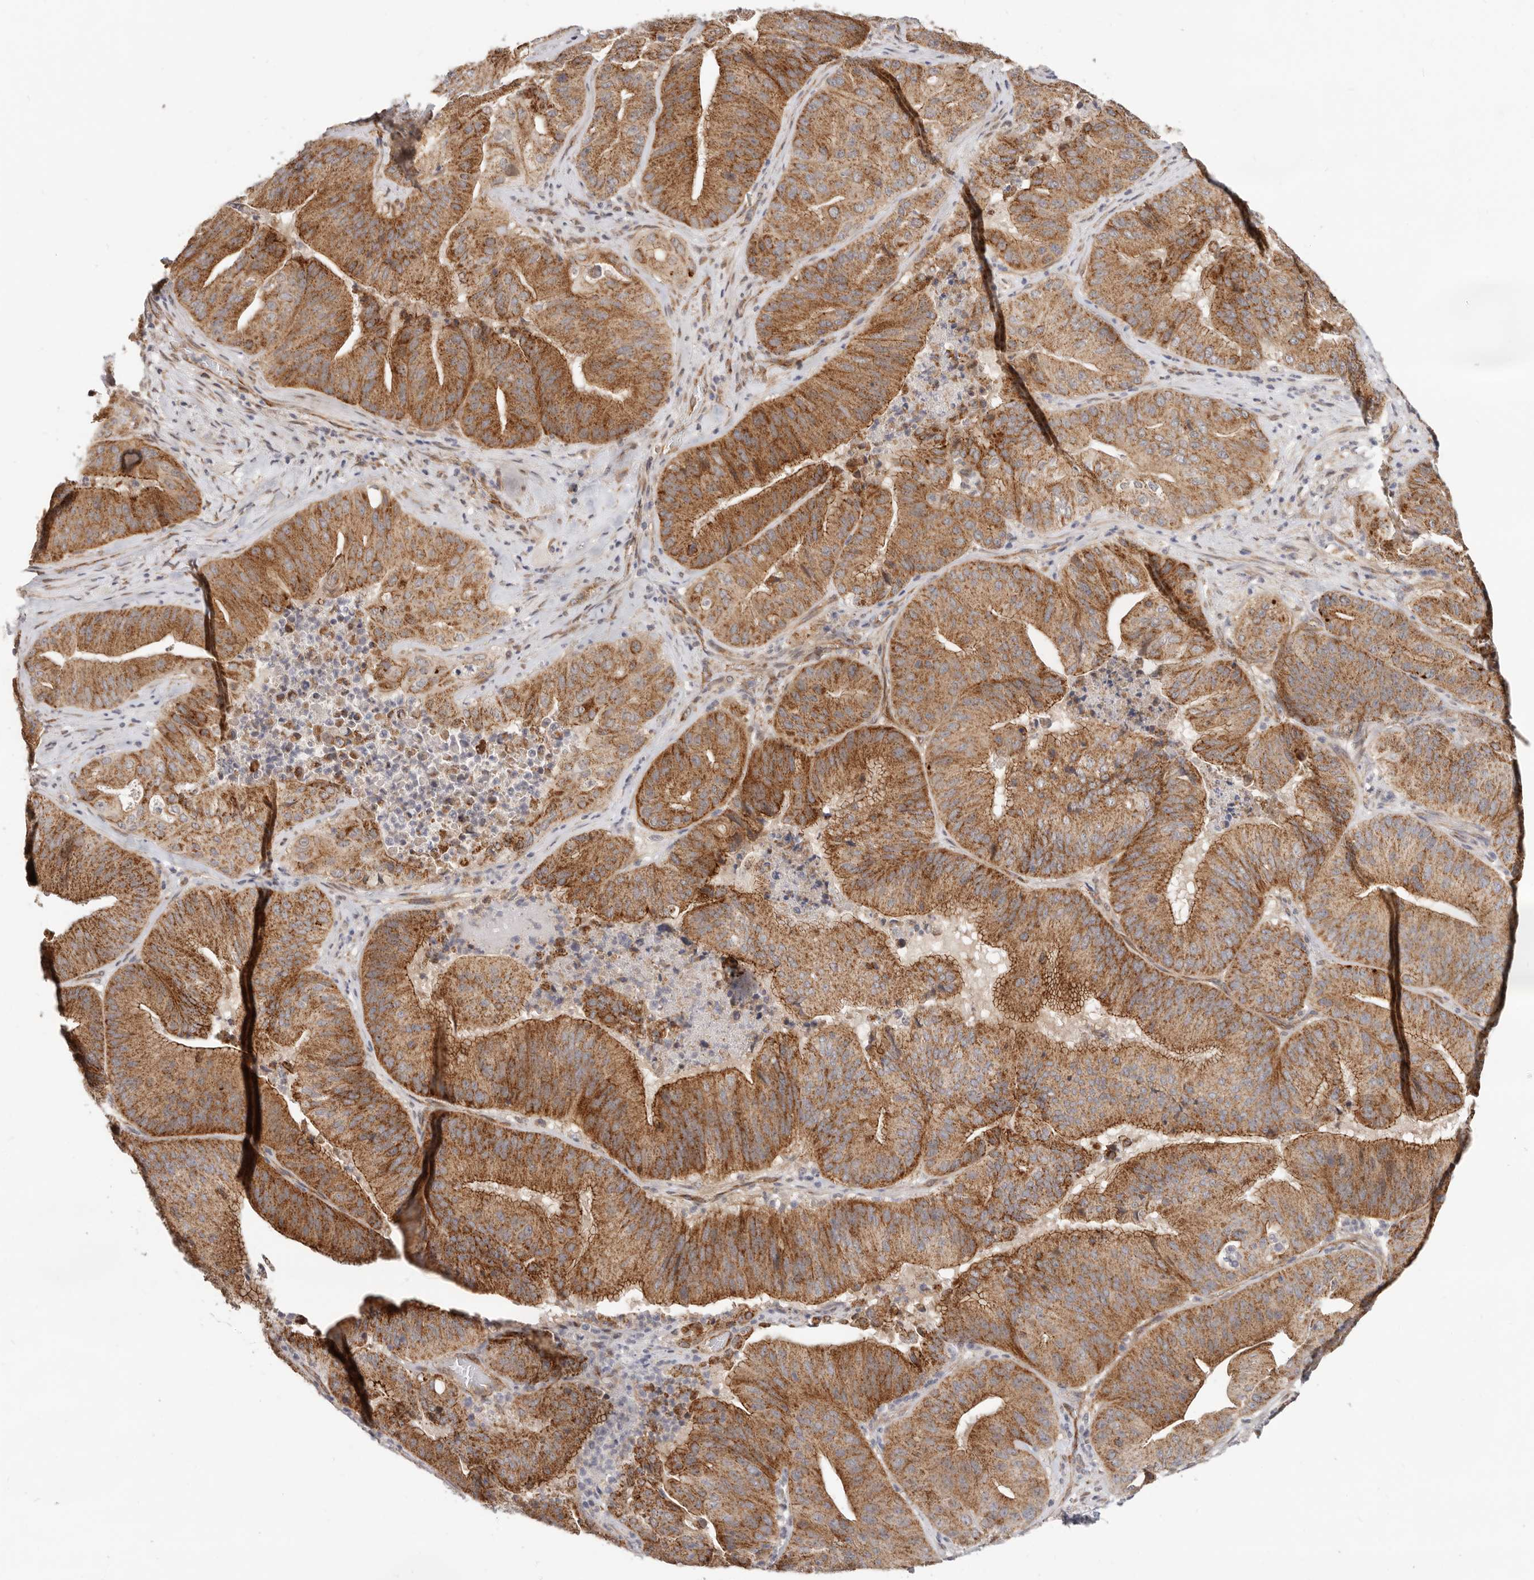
{"staining": {"intensity": "moderate", "quantity": ">75%", "location": "cytoplasmic/membranous"}, "tissue": "pancreatic cancer", "cell_type": "Tumor cells", "image_type": "cancer", "snomed": [{"axis": "morphology", "description": "Adenocarcinoma, NOS"}, {"axis": "topography", "description": "Pancreas"}], "caption": "Protein expression analysis of pancreatic adenocarcinoma exhibits moderate cytoplasmic/membranous expression in about >75% of tumor cells.", "gene": "USP49", "patient": {"sex": "female", "age": 77}}